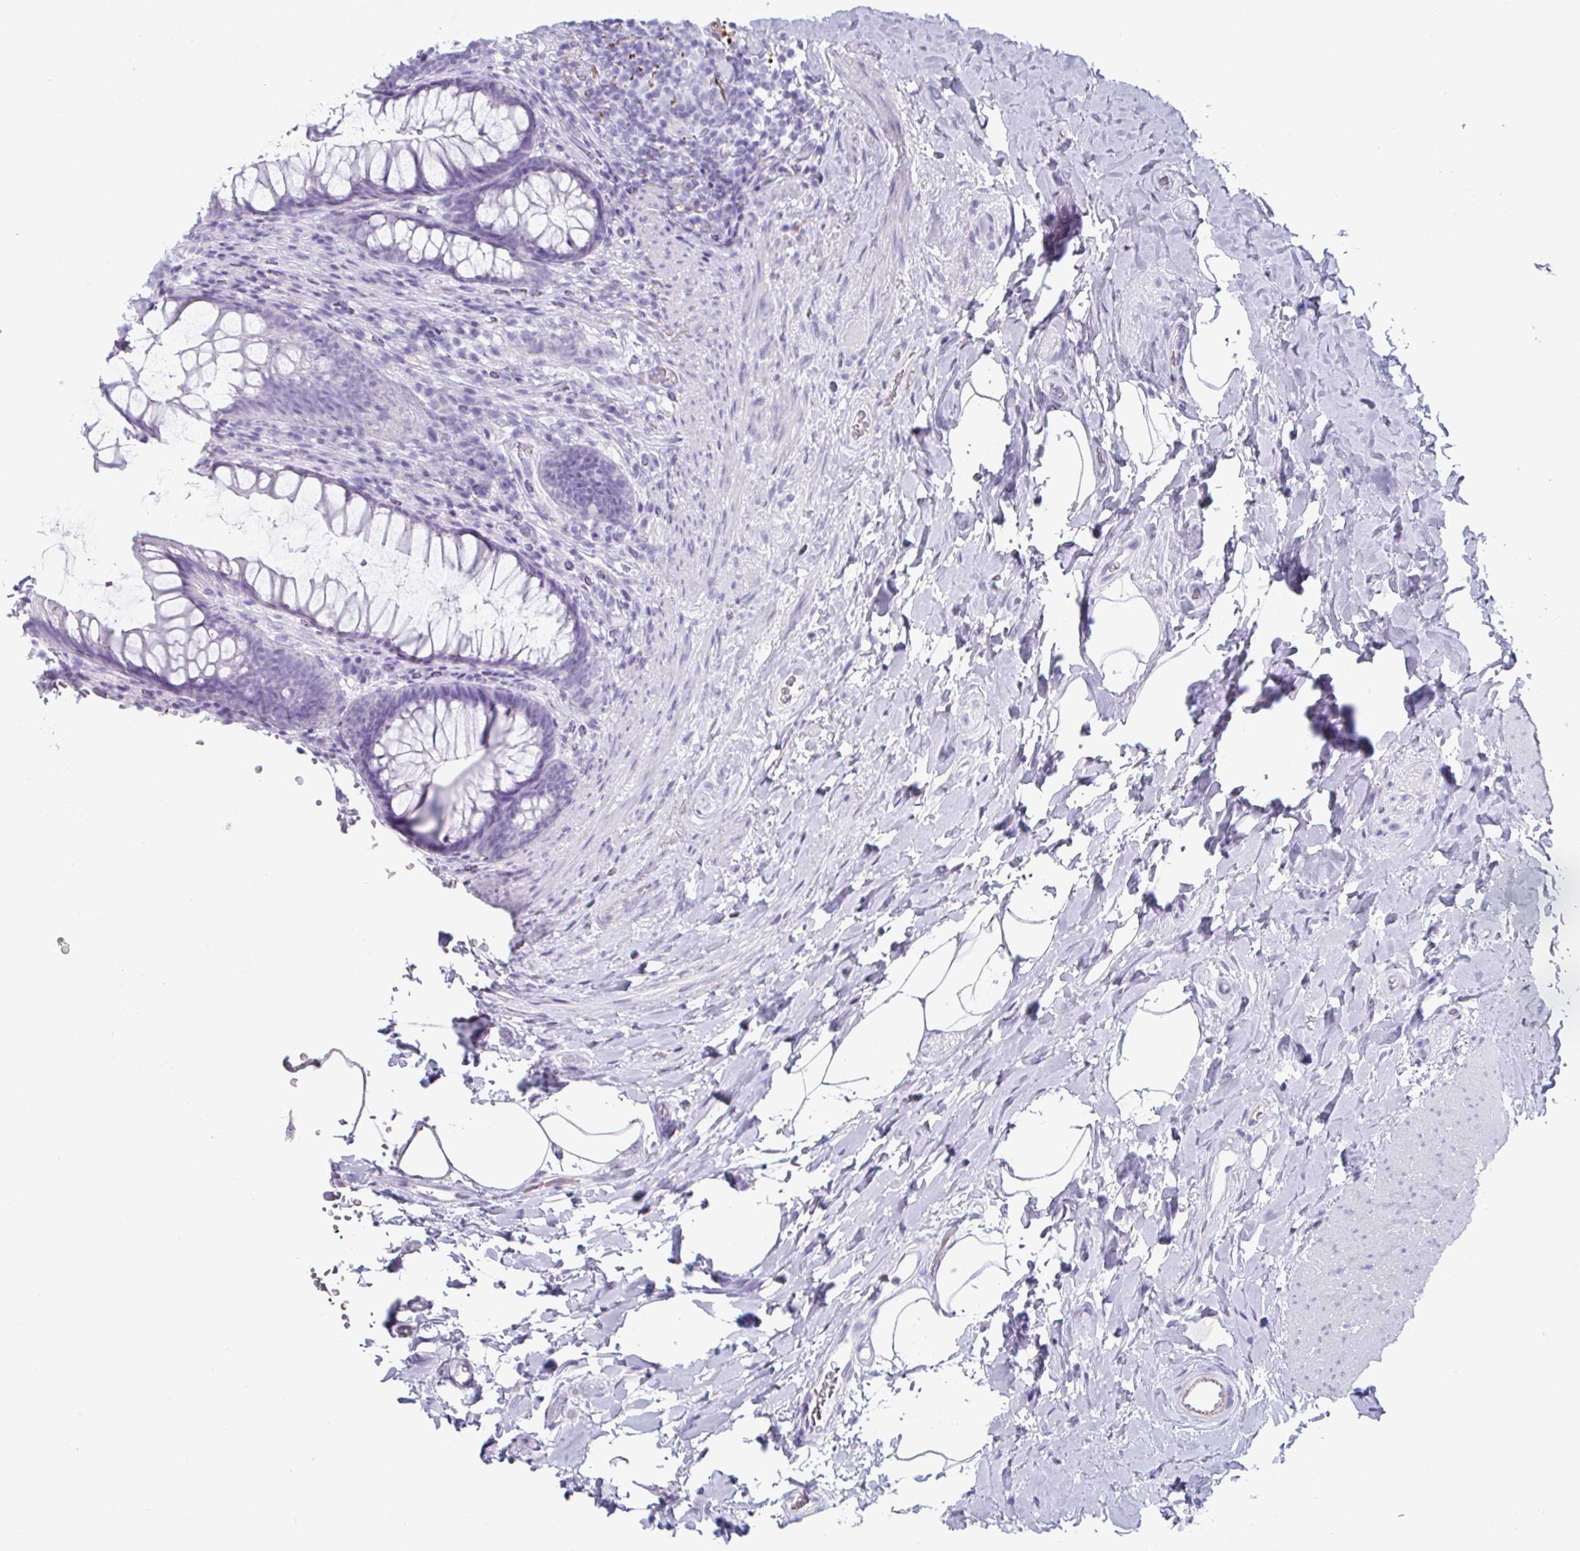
{"staining": {"intensity": "negative", "quantity": "none", "location": "none"}, "tissue": "rectum", "cell_type": "Glandular cells", "image_type": "normal", "snomed": [{"axis": "morphology", "description": "Normal tissue, NOS"}, {"axis": "topography", "description": "Rectum"}], "caption": "A micrograph of human rectum is negative for staining in glandular cells. (DAB immunohistochemistry (IHC) visualized using brightfield microscopy, high magnification).", "gene": "CREG2", "patient": {"sex": "male", "age": 53}}